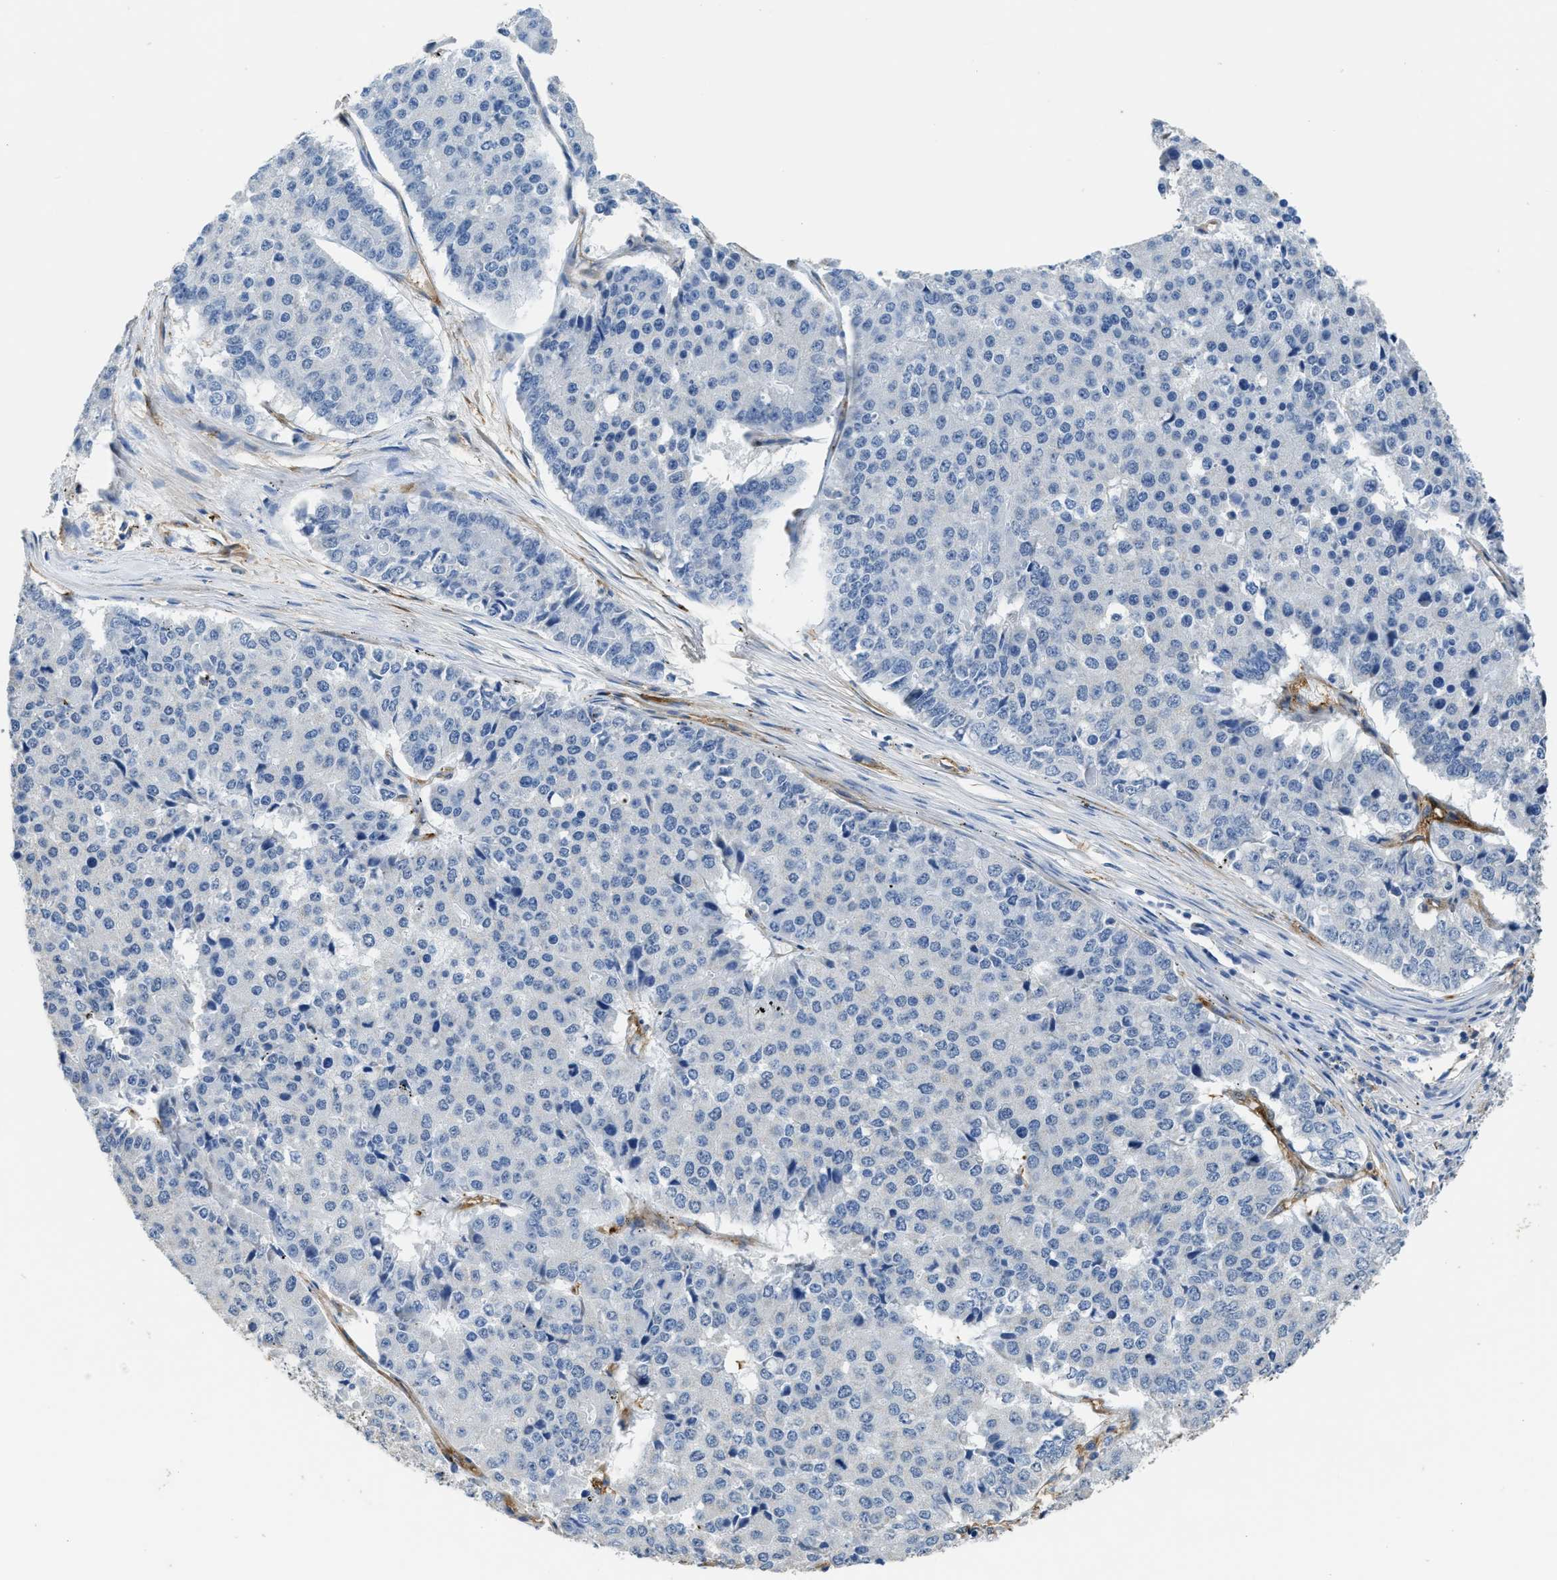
{"staining": {"intensity": "negative", "quantity": "none", "location": "none"}, "tissue": "pancreatic cancer", "cell_type": "Tumor cells", "image_type": "cancer", "snomed": [{"axis": "morphology", "description": "Adenocarcinoma, NOS"}, {"axis": "topography", "description": "Pancreas"}], "caption": "Immunohistochemistry (IHC) micrograph of neoplastic tissue: pancreatic cancer stained with DAB demonstrates no significant protein staining in tumor cells.", "gene": "ZSWIM5", "patient": {"sex": "male", "age": 50}}